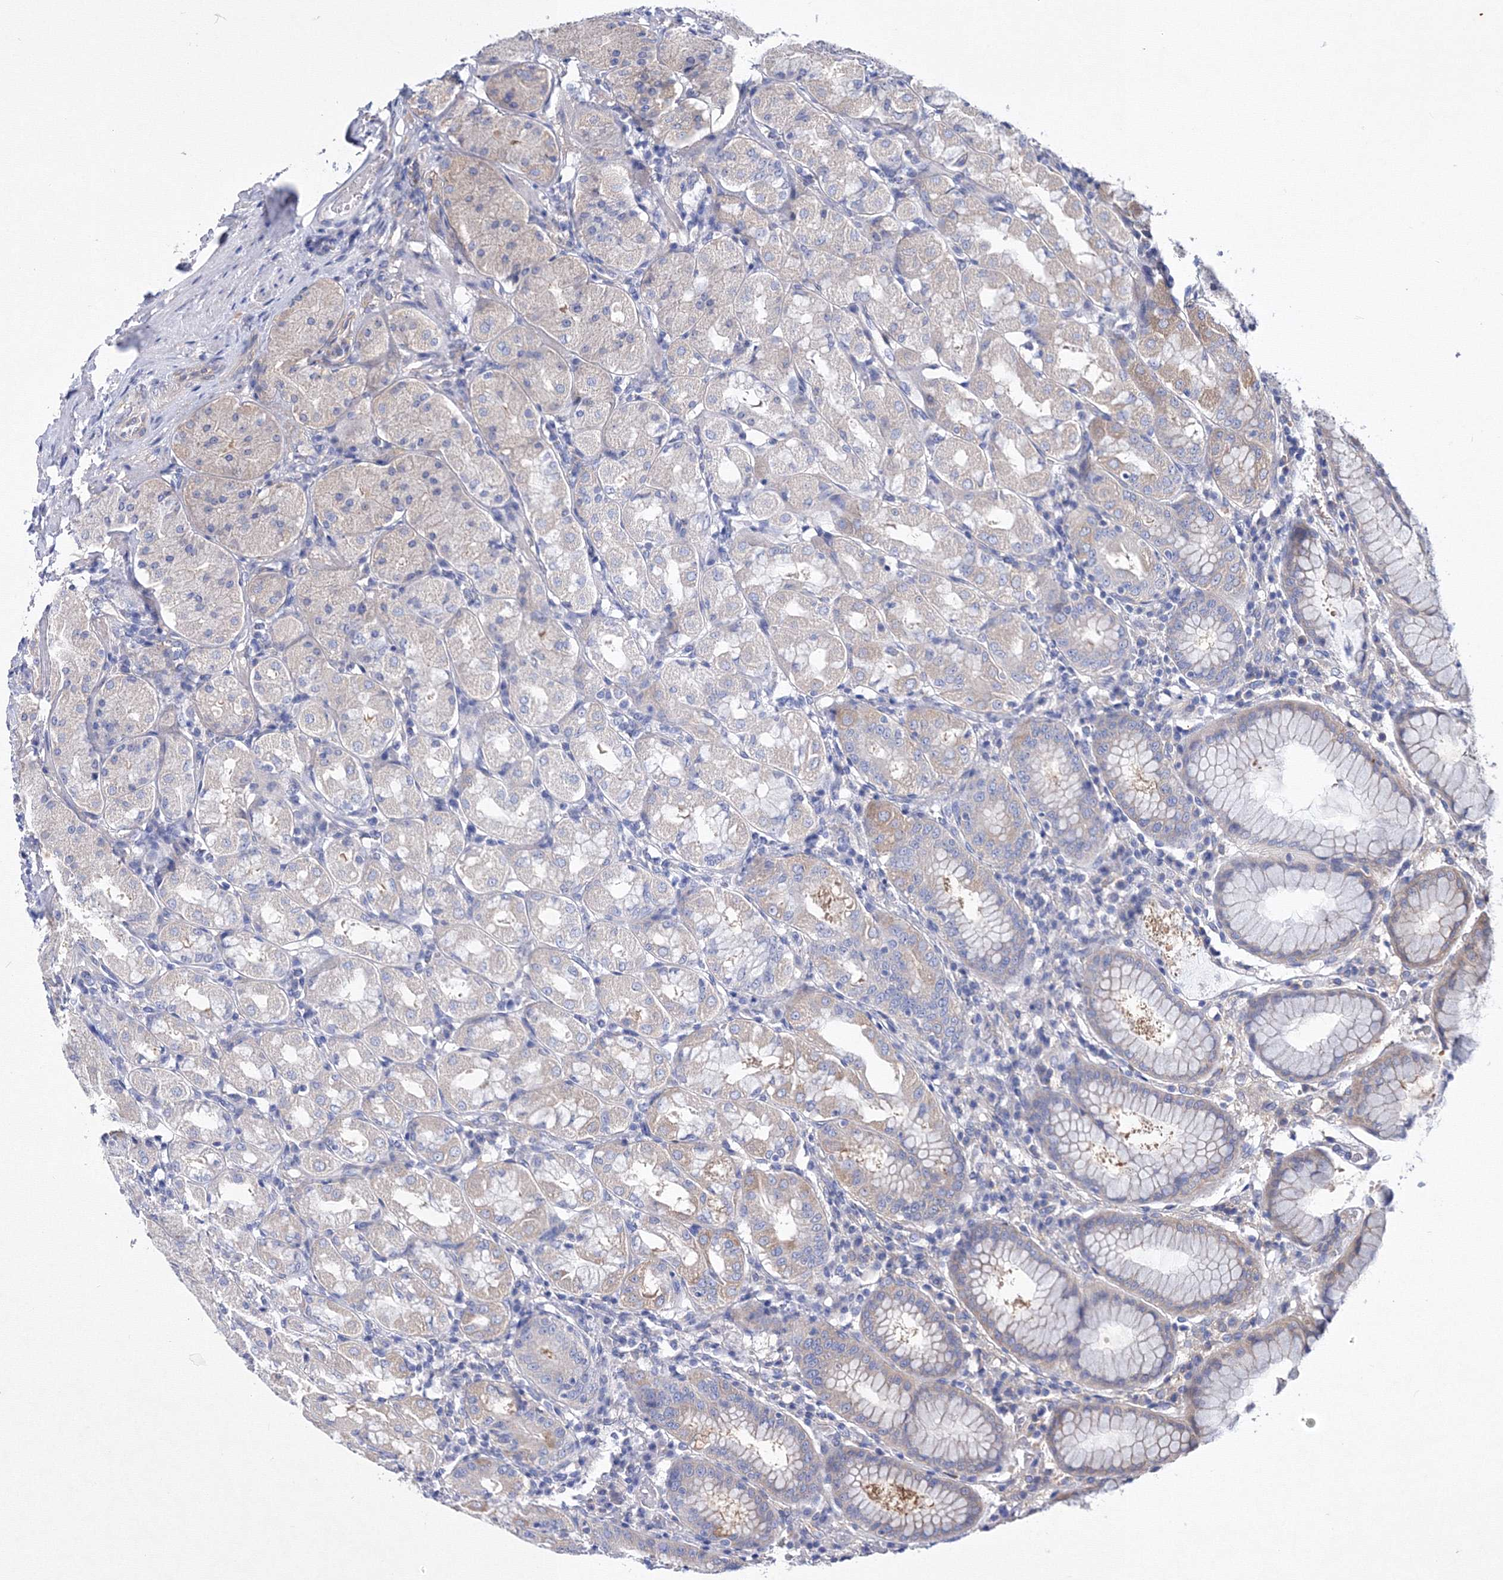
{"staining": {"intensity": "weak", "quantity": "<25%", "location": "cytoplasmic/membranous"}, "tissue": "stomach", "cell_type": "Glandular cells", "image_type": "normal", "snomed": [{"axis": "morphology", "description": "Normal tissue, NOS"}, {"axis": "topography", "description": "Stomach"}, {"axis": "topography", "description": "Stomach, lower"}], "caption": "Stomach was stained to show a protein in brown. There is no significant positivity in glandular cells. Nuclei are stained in blue.", "gene": "SNX18", "patient": {"sex": "female", "age": 56}}